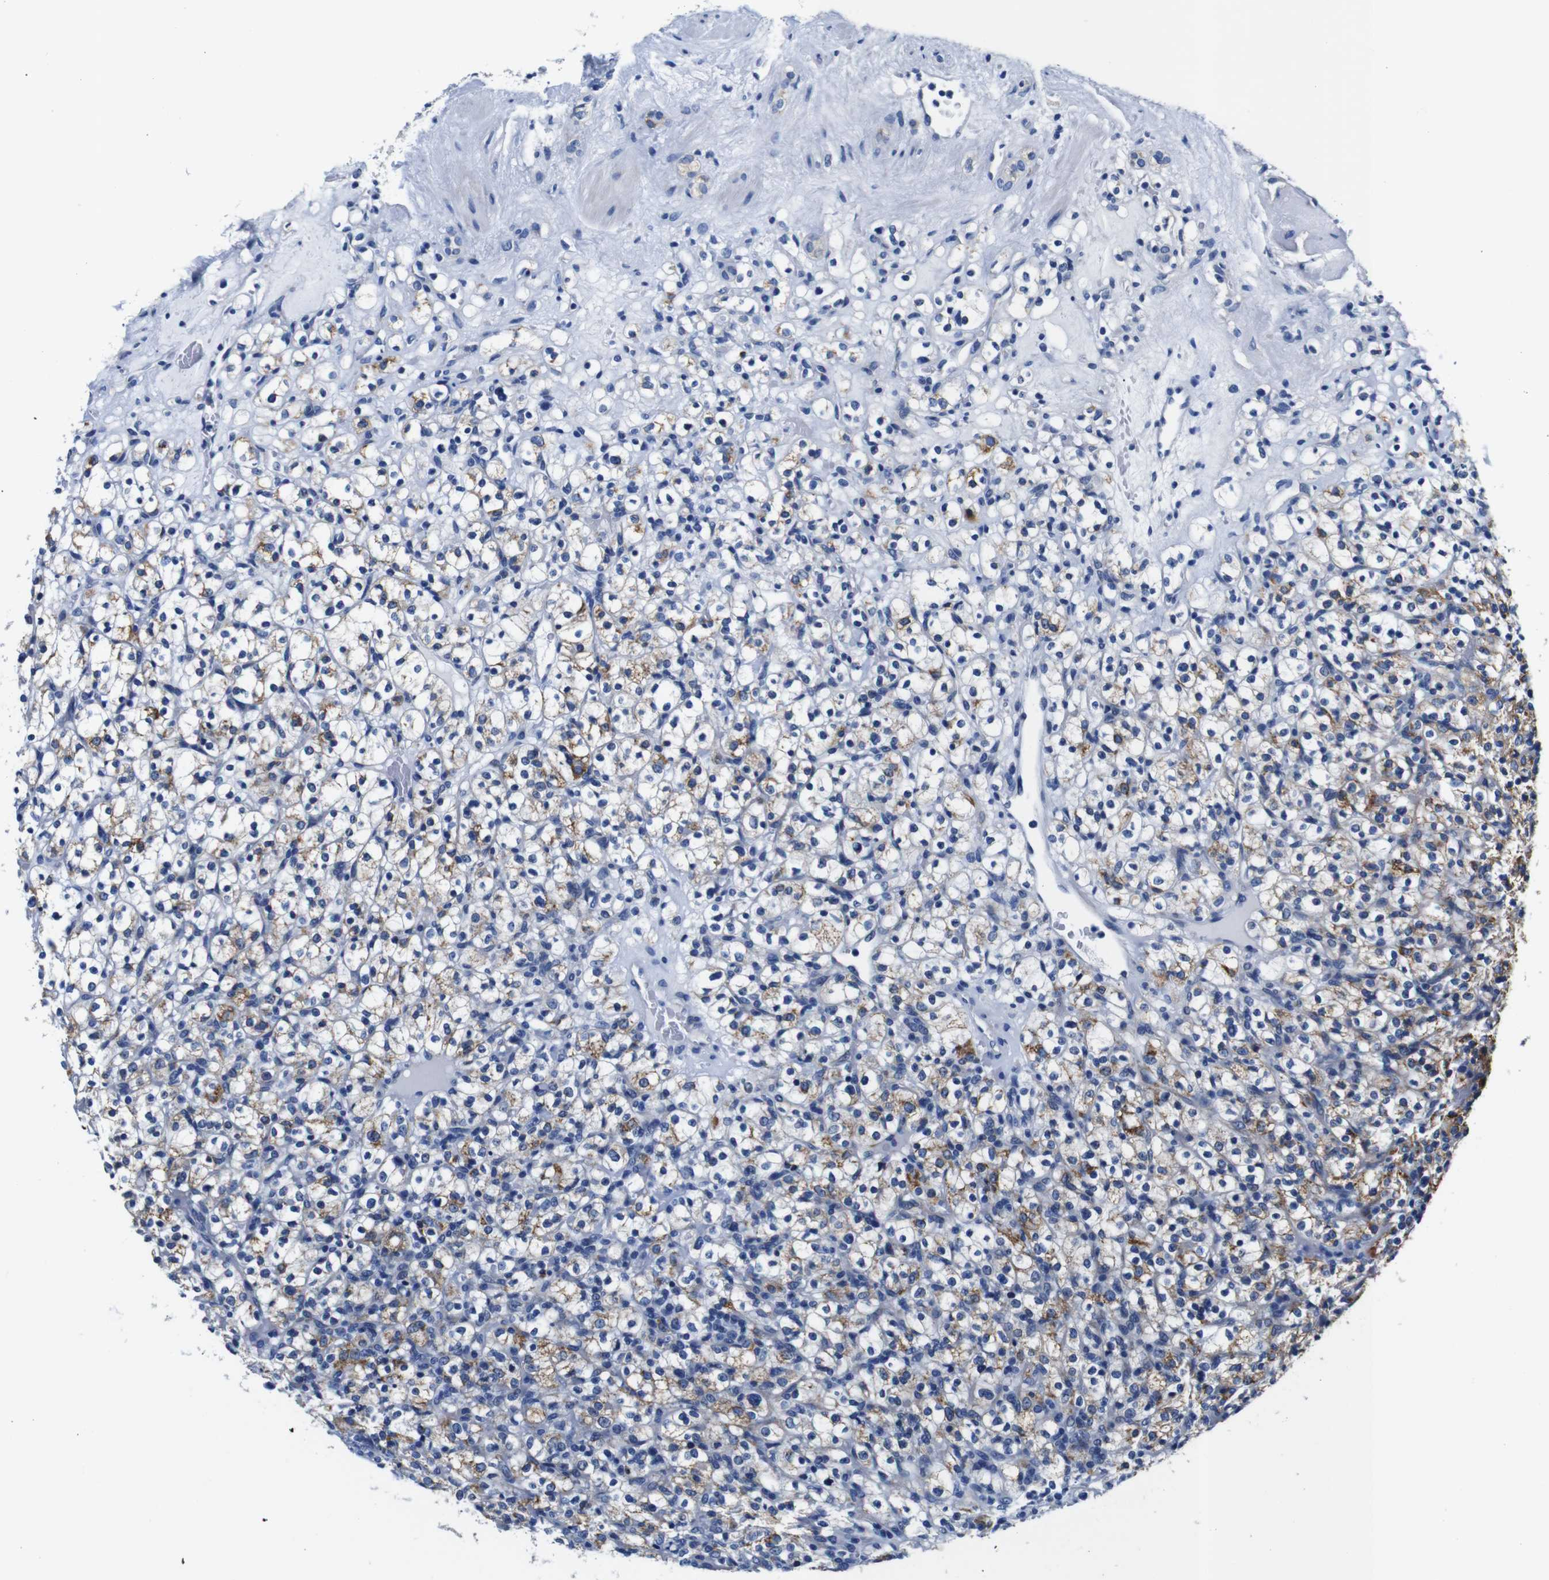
{"staining": {"intensity": "weak", "quantity": "25%-75%", "location": "cytoplasmic/membranous"}, "tissue": "renal cancer", "cell_type": "Tumor cells", "image_type": "cancer", "snomed": [{"axis": "morphology", "description": "Normal tissue, NOS"}, {"axis": "morphology", "description": "Adenocarcinoma, NOS"}, {"axis": "topography", "description": "Kidney"}], "caption": "Brown immunohistochemical staining in renal cancer (adenocarcinoma) exhibits weak cytoplasmic/membranous staining in about 25%-75% of tumor cells.", "gene": "SNX19", "patient": {"sex": "female", "age": 72}}